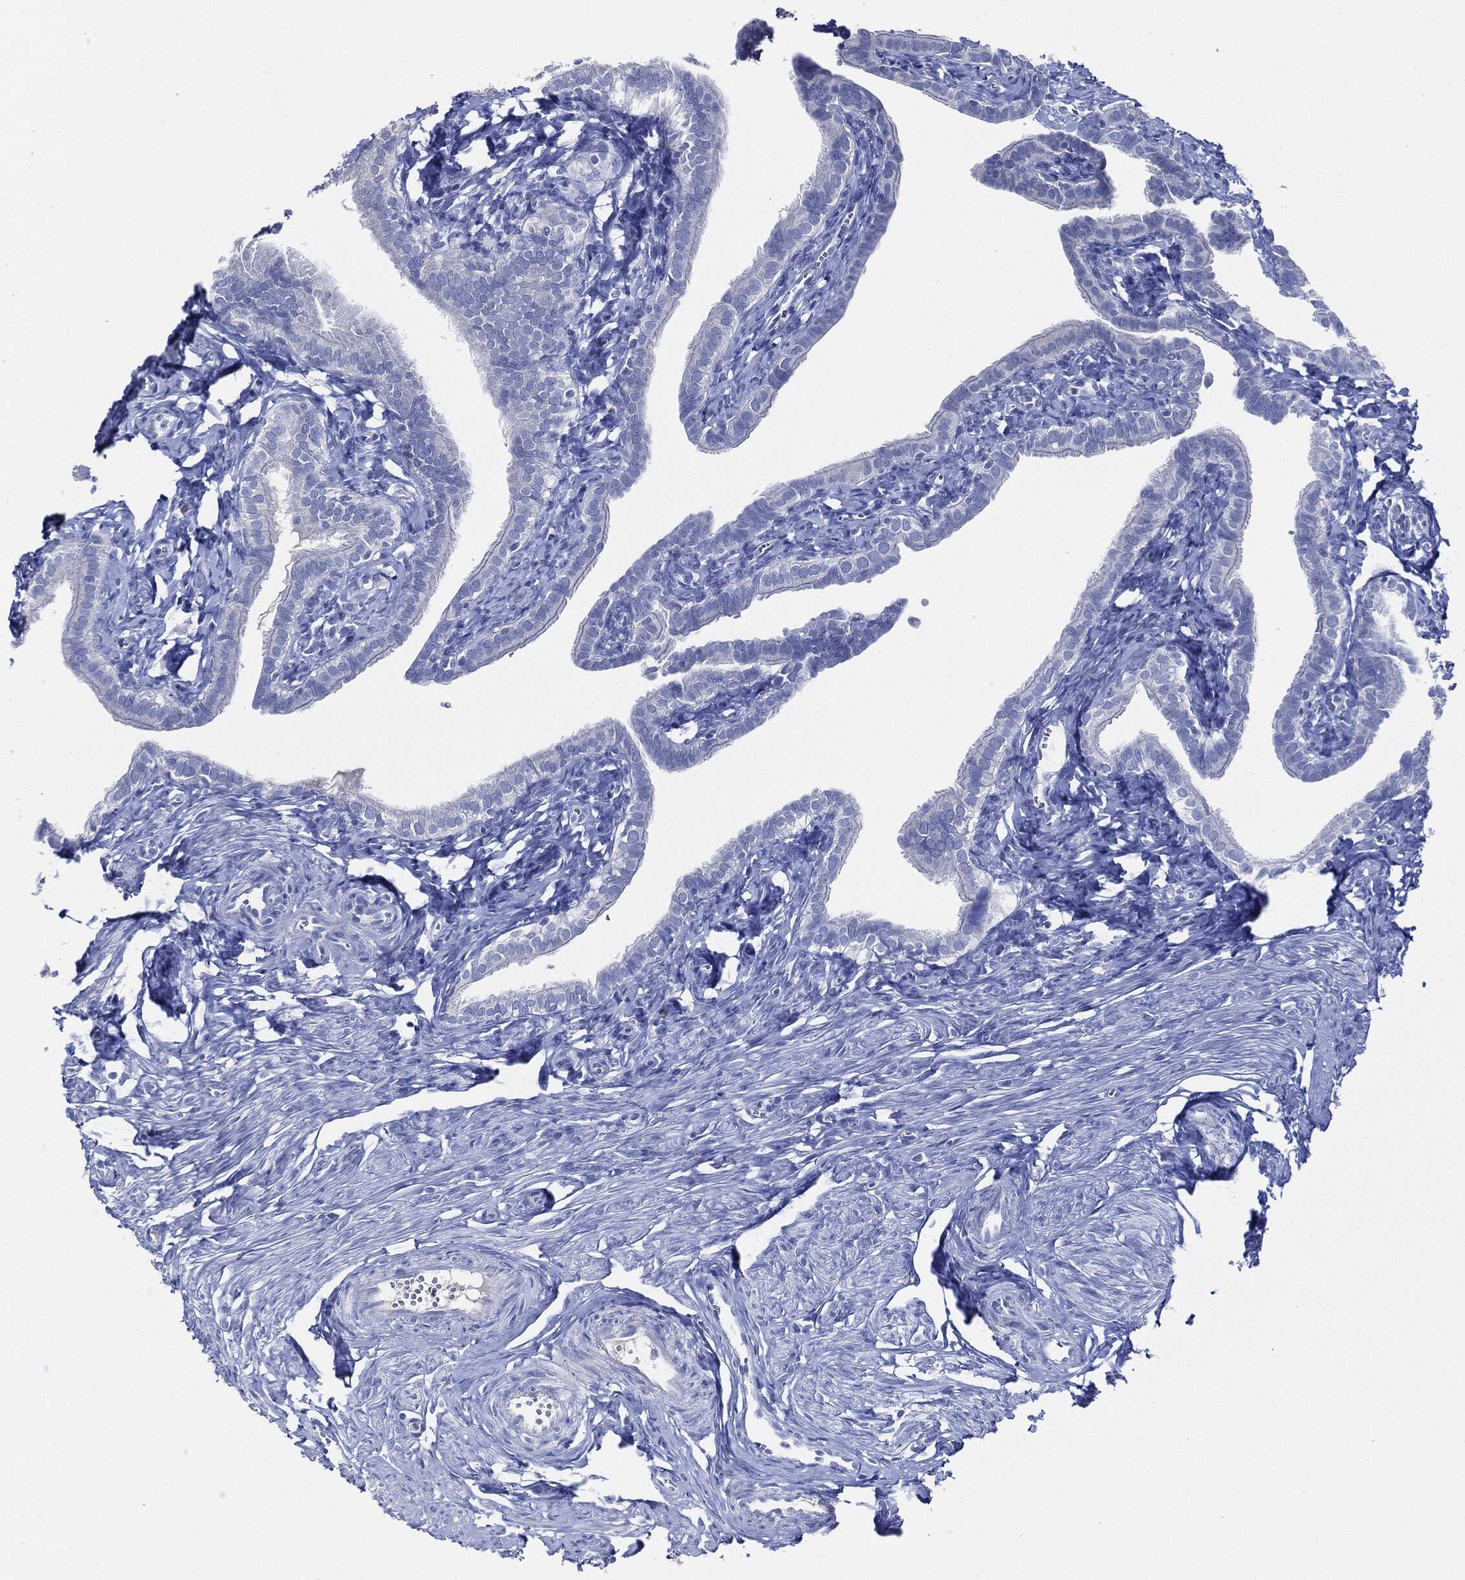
{"staining": {"intensity": "negative", "quantity": "none", "location": "none"}, "tissue": "fallopian tube", "cell_type": "Glandular cells", "image_type": "normal", "snomed": [{"axis": "morphology", "description": "Normal tissue, NOS"}, {"axis": "topography", "description": "Fallopian tube"}], "caption": "Glandular cells show no significant expression in normal fallopian tube. (Stains: DAB (3,3'-diaminobenzidine) immunohistochemistry with hematoxylin counter stain, Microscopy: brightfield microscopy at high magnification).", "gene": "AFP", "patient": {"sex": "female", "age": 41}}